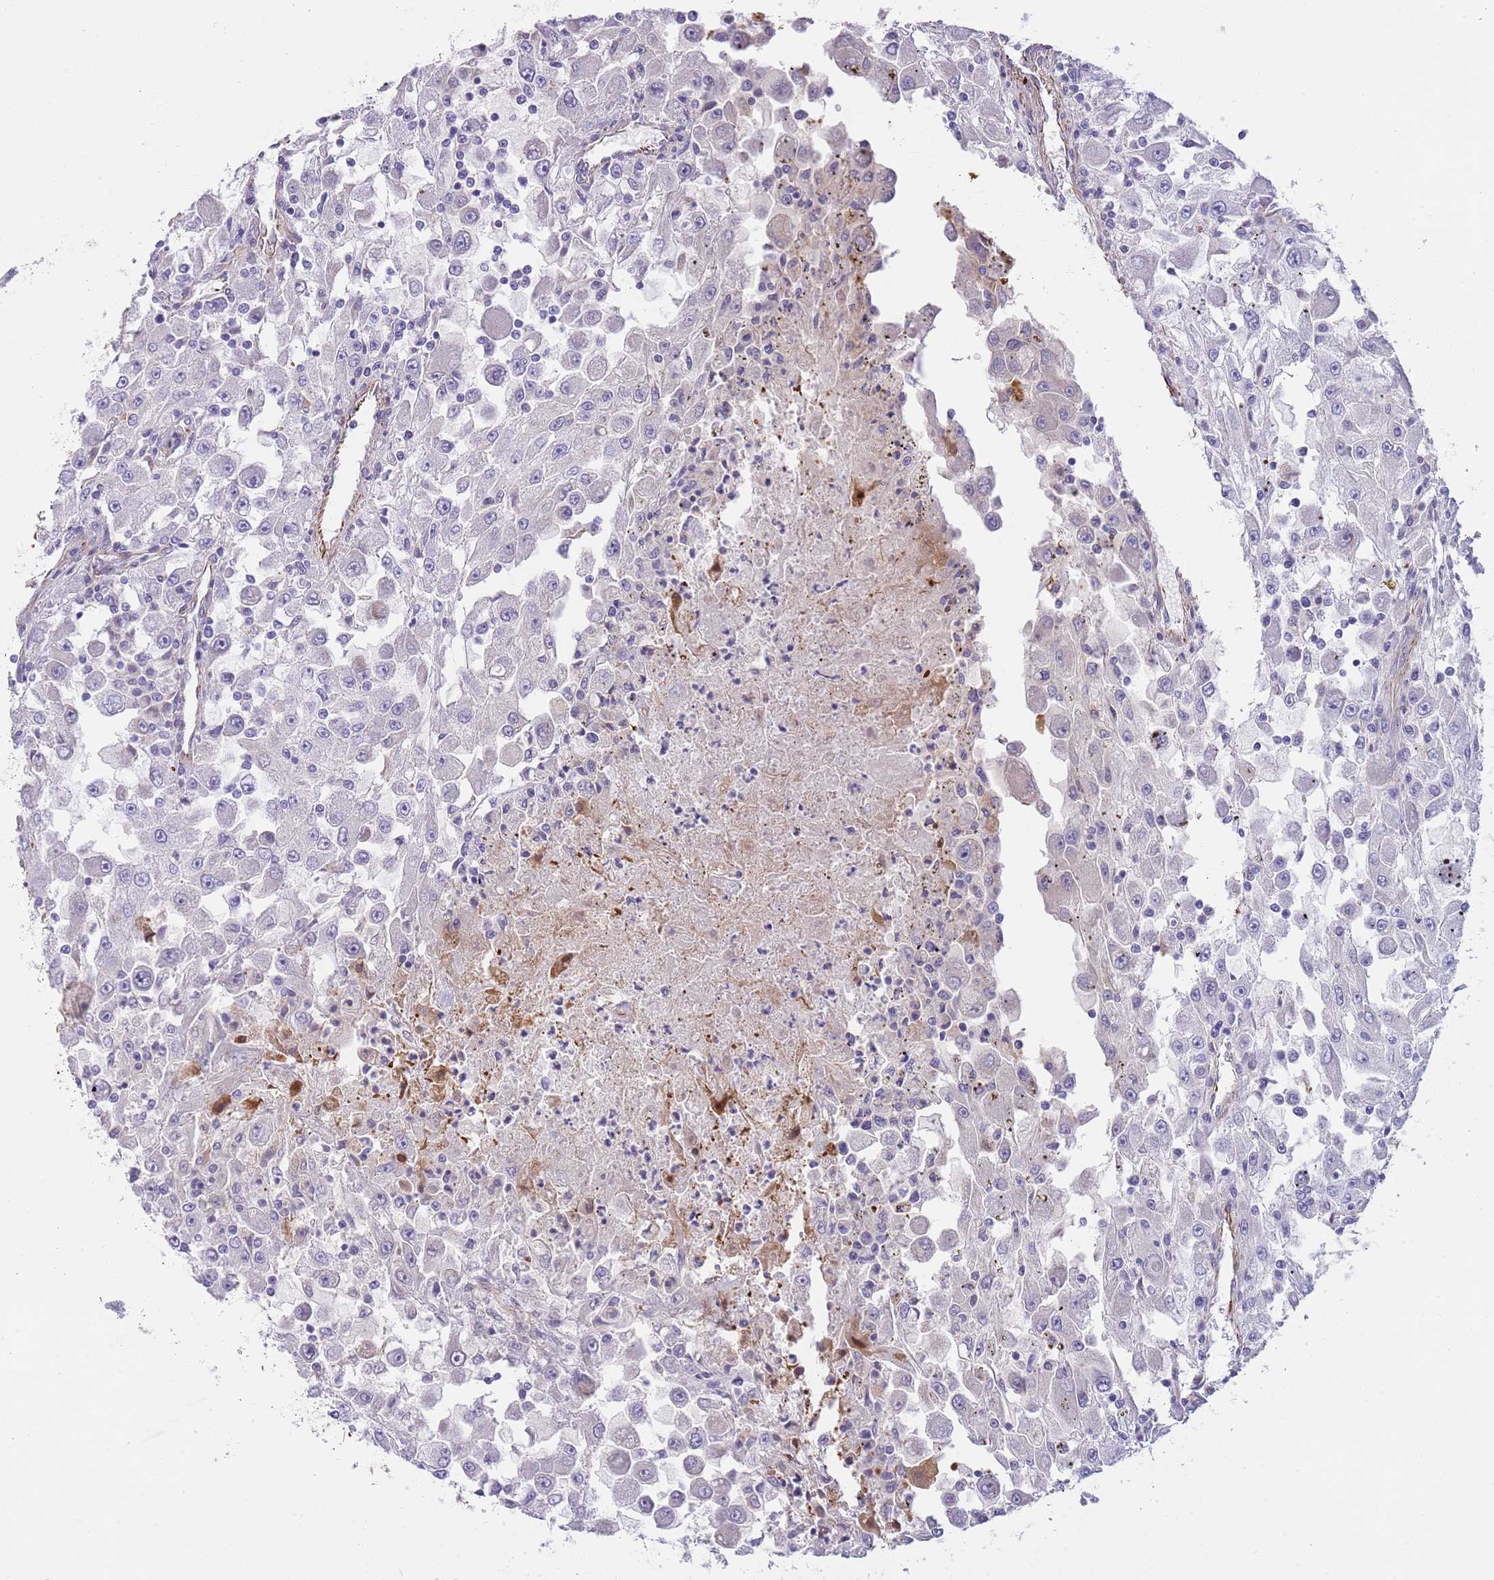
{"staining": {"intensity": "negative", "quantity": "none", "location": "none"}, "tissue": "renal cancer", "cell_type": "Tumor cells", "image_type": "cancer", "snomed": [{"axis": "morphology", "description": "Adenocarcinoma, NOS"}, {"axis": "topography", "description": "Kidney"}], "caption": "A micrograph of renal adenocarcinoma stained for a protein shows no brown staining in tumor cells.", "gene": "MOGAT1", "patient": {"sex": "female", "age": 67}}